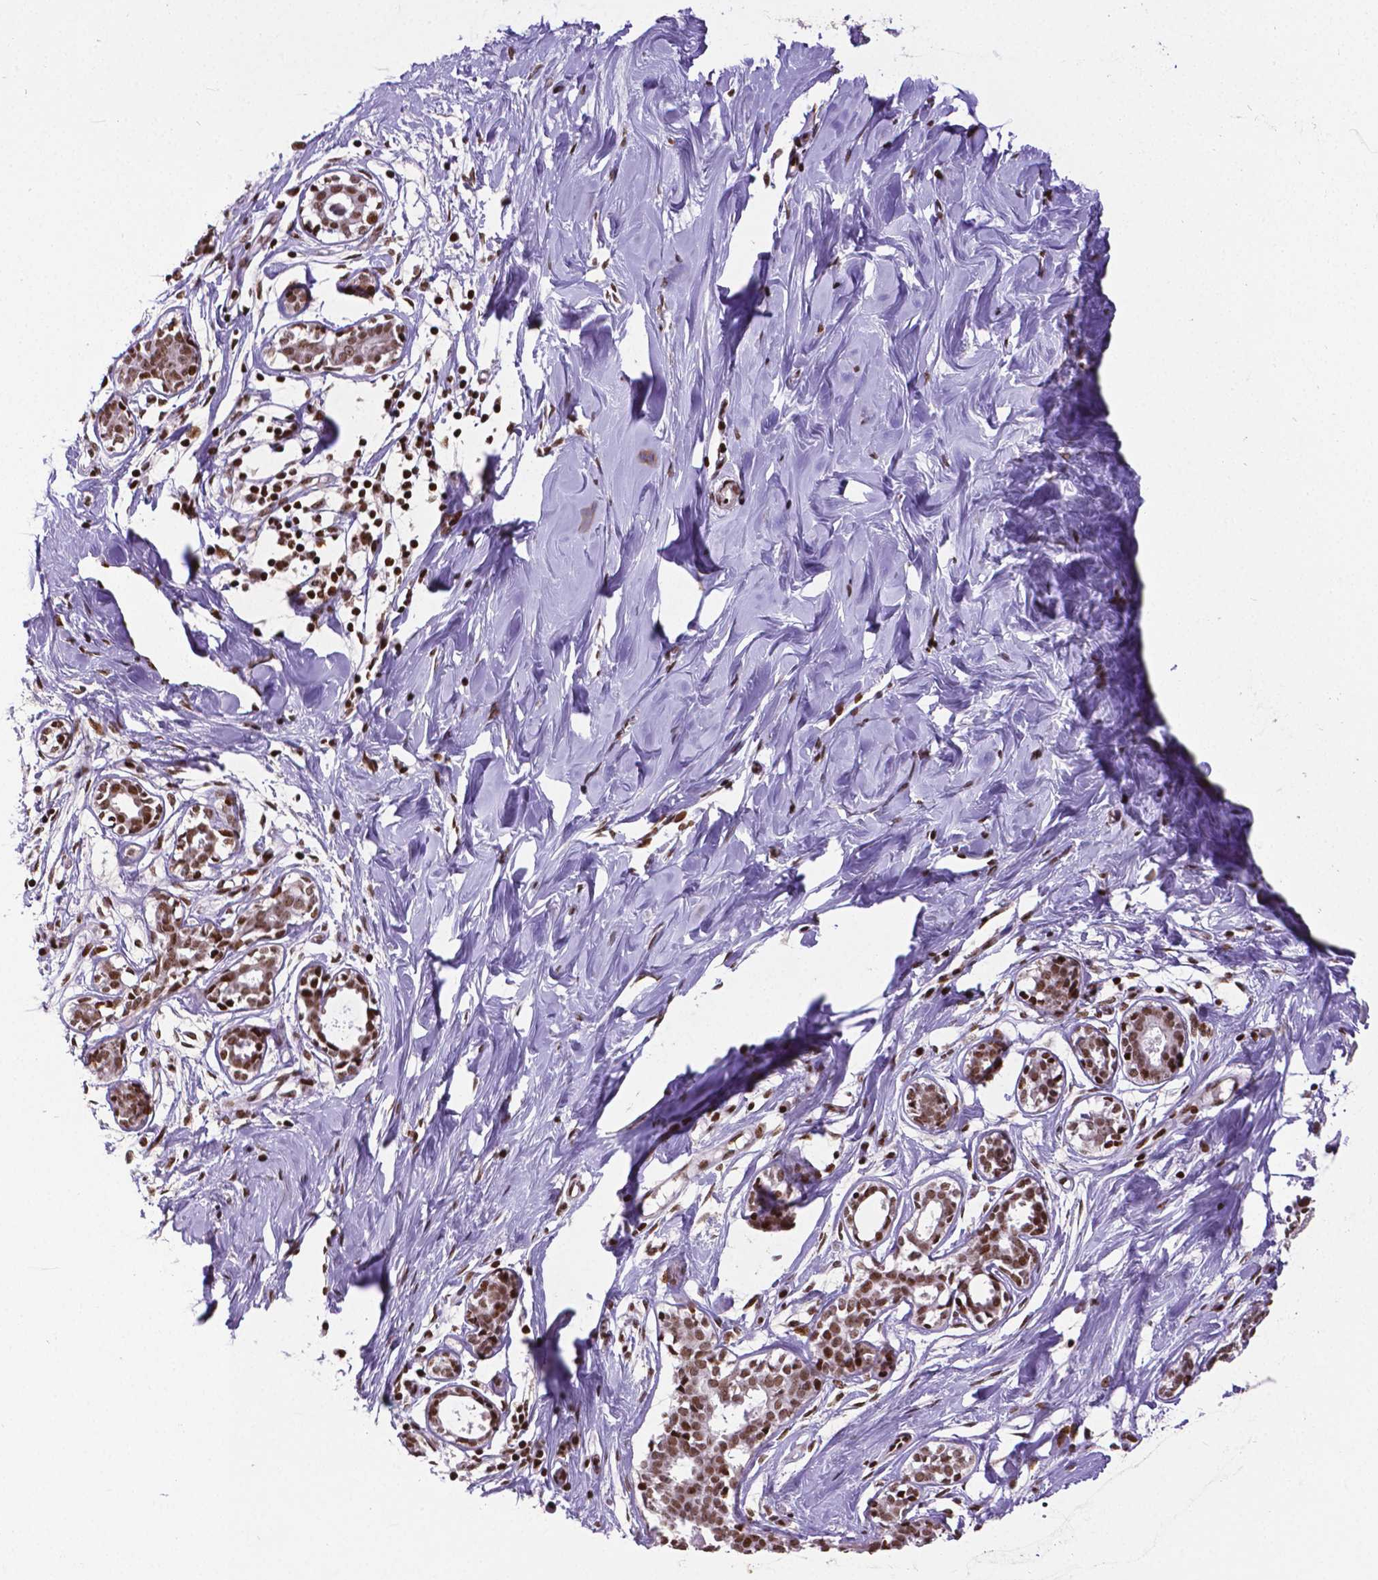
{"staining": {"intensity": "weak", "quantity": "<25%", "location": "nuclear"}, "tissue": "breast", "cell_type": "Adipocytes", "image_type": "normal", "snomed": [{"axis": "morphology", "description": "Normal tissue, NOS"}, {"axis": "topography", "description": "Breast"}], "caption": "IHC of benign human breast shows no expression in adipocytes.", "gene": "CTCF", "patient": {"sex": "female", "age": 27}}